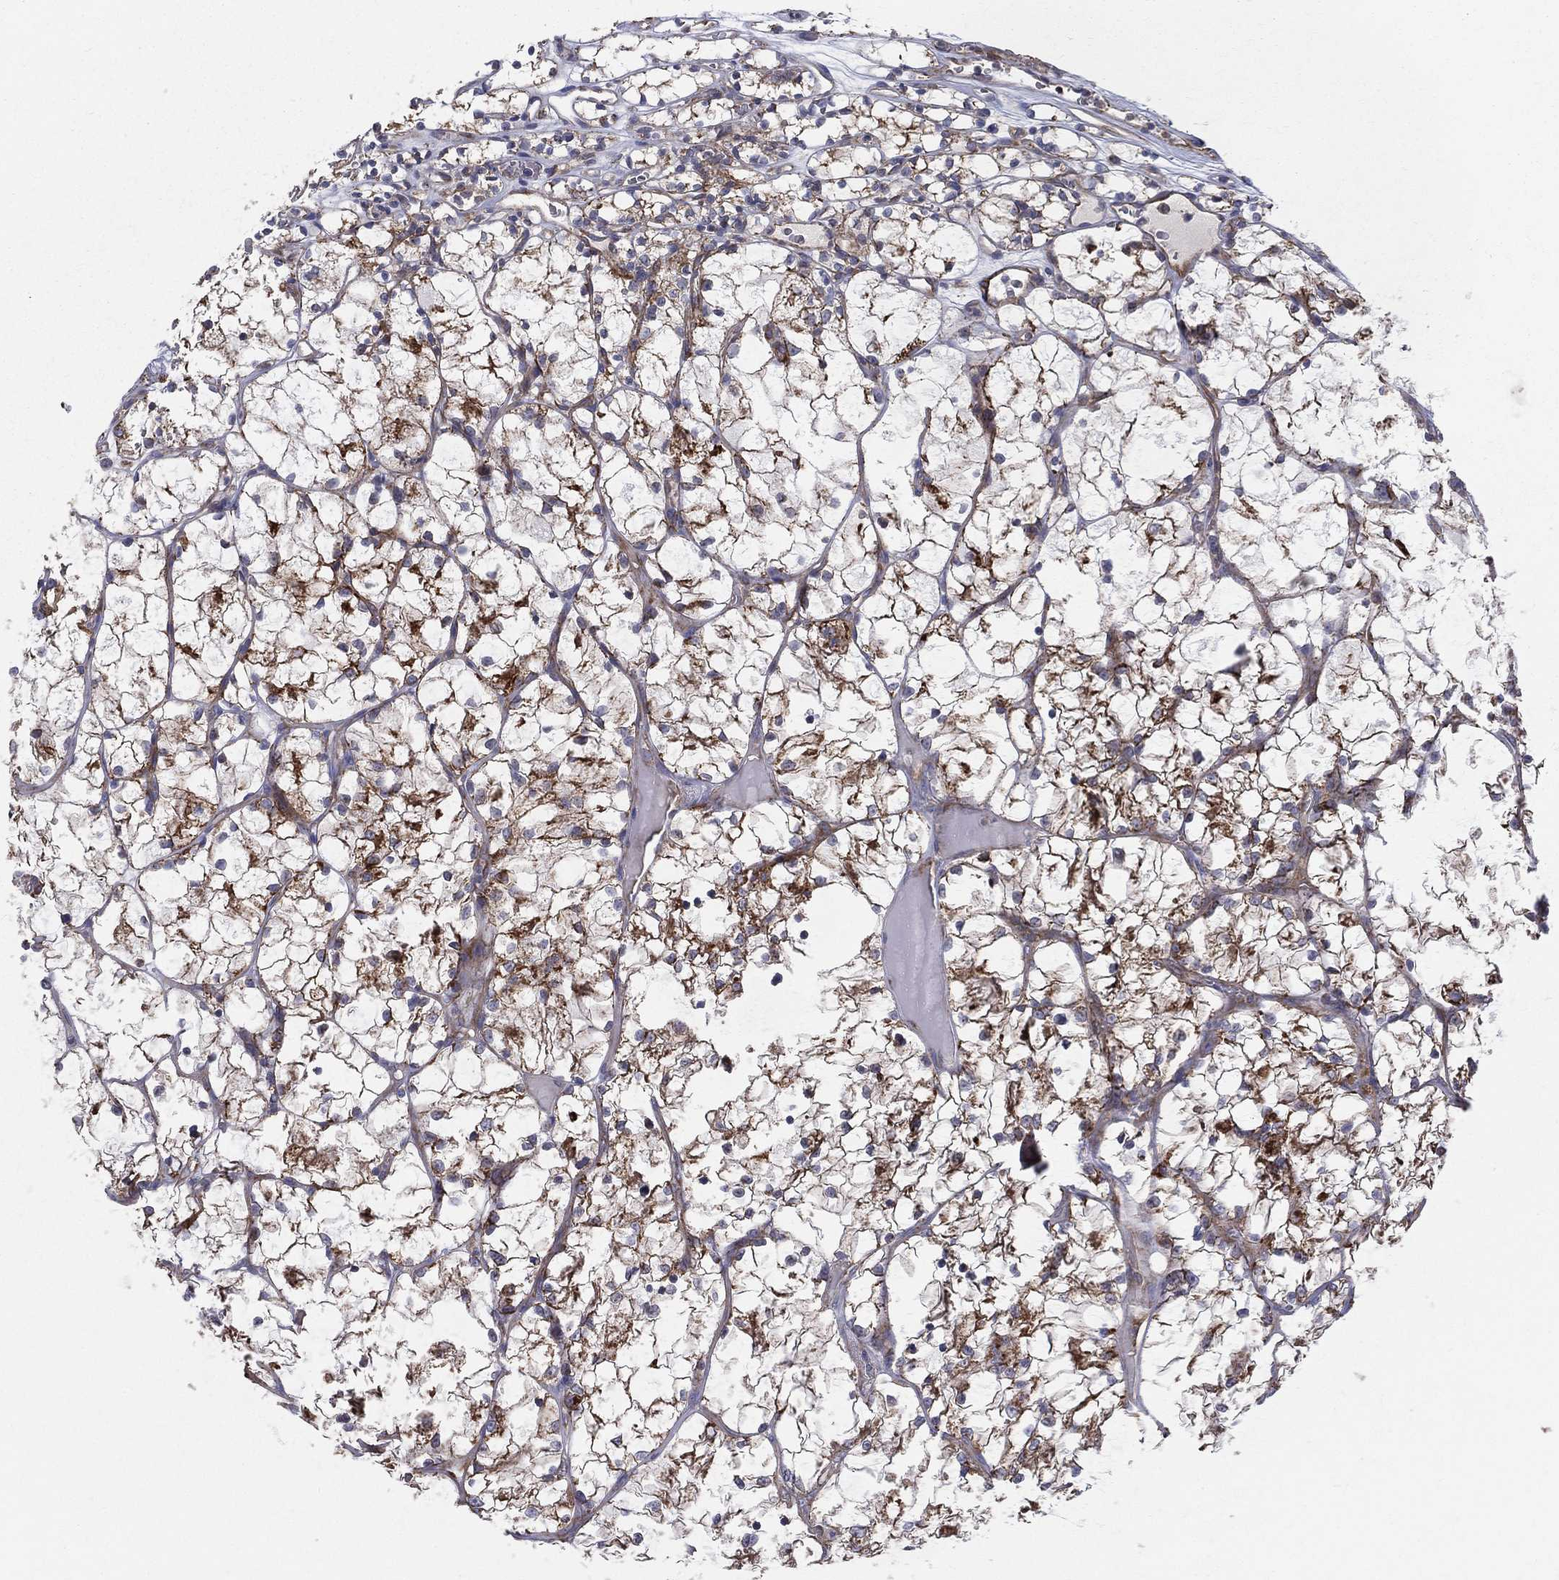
{"staining": {"intensity": "strong", "quantity": ">75%", "location": "cytoplasmic/membranous"}, "tissue": "renal cancer", "cell_type": "Tumor cells", "image_type": "cancer", "snomed": [{"axis": "morphology", "description": "Adenocarcinoma, NOS"}, {"axis": "topography", "description": "Kidney"}], "caption": "High-magnification brightfield microscopy of renal adenocarcinoma stained with DAB (brown) and counterstained with hematoxylin (blue). tumor cells exhibit strong cytoplasmic/membranous expression is identified in approximately>75% of cells.", "gene": "MIX23", "patient": {"sex": "female", "age": 69}}